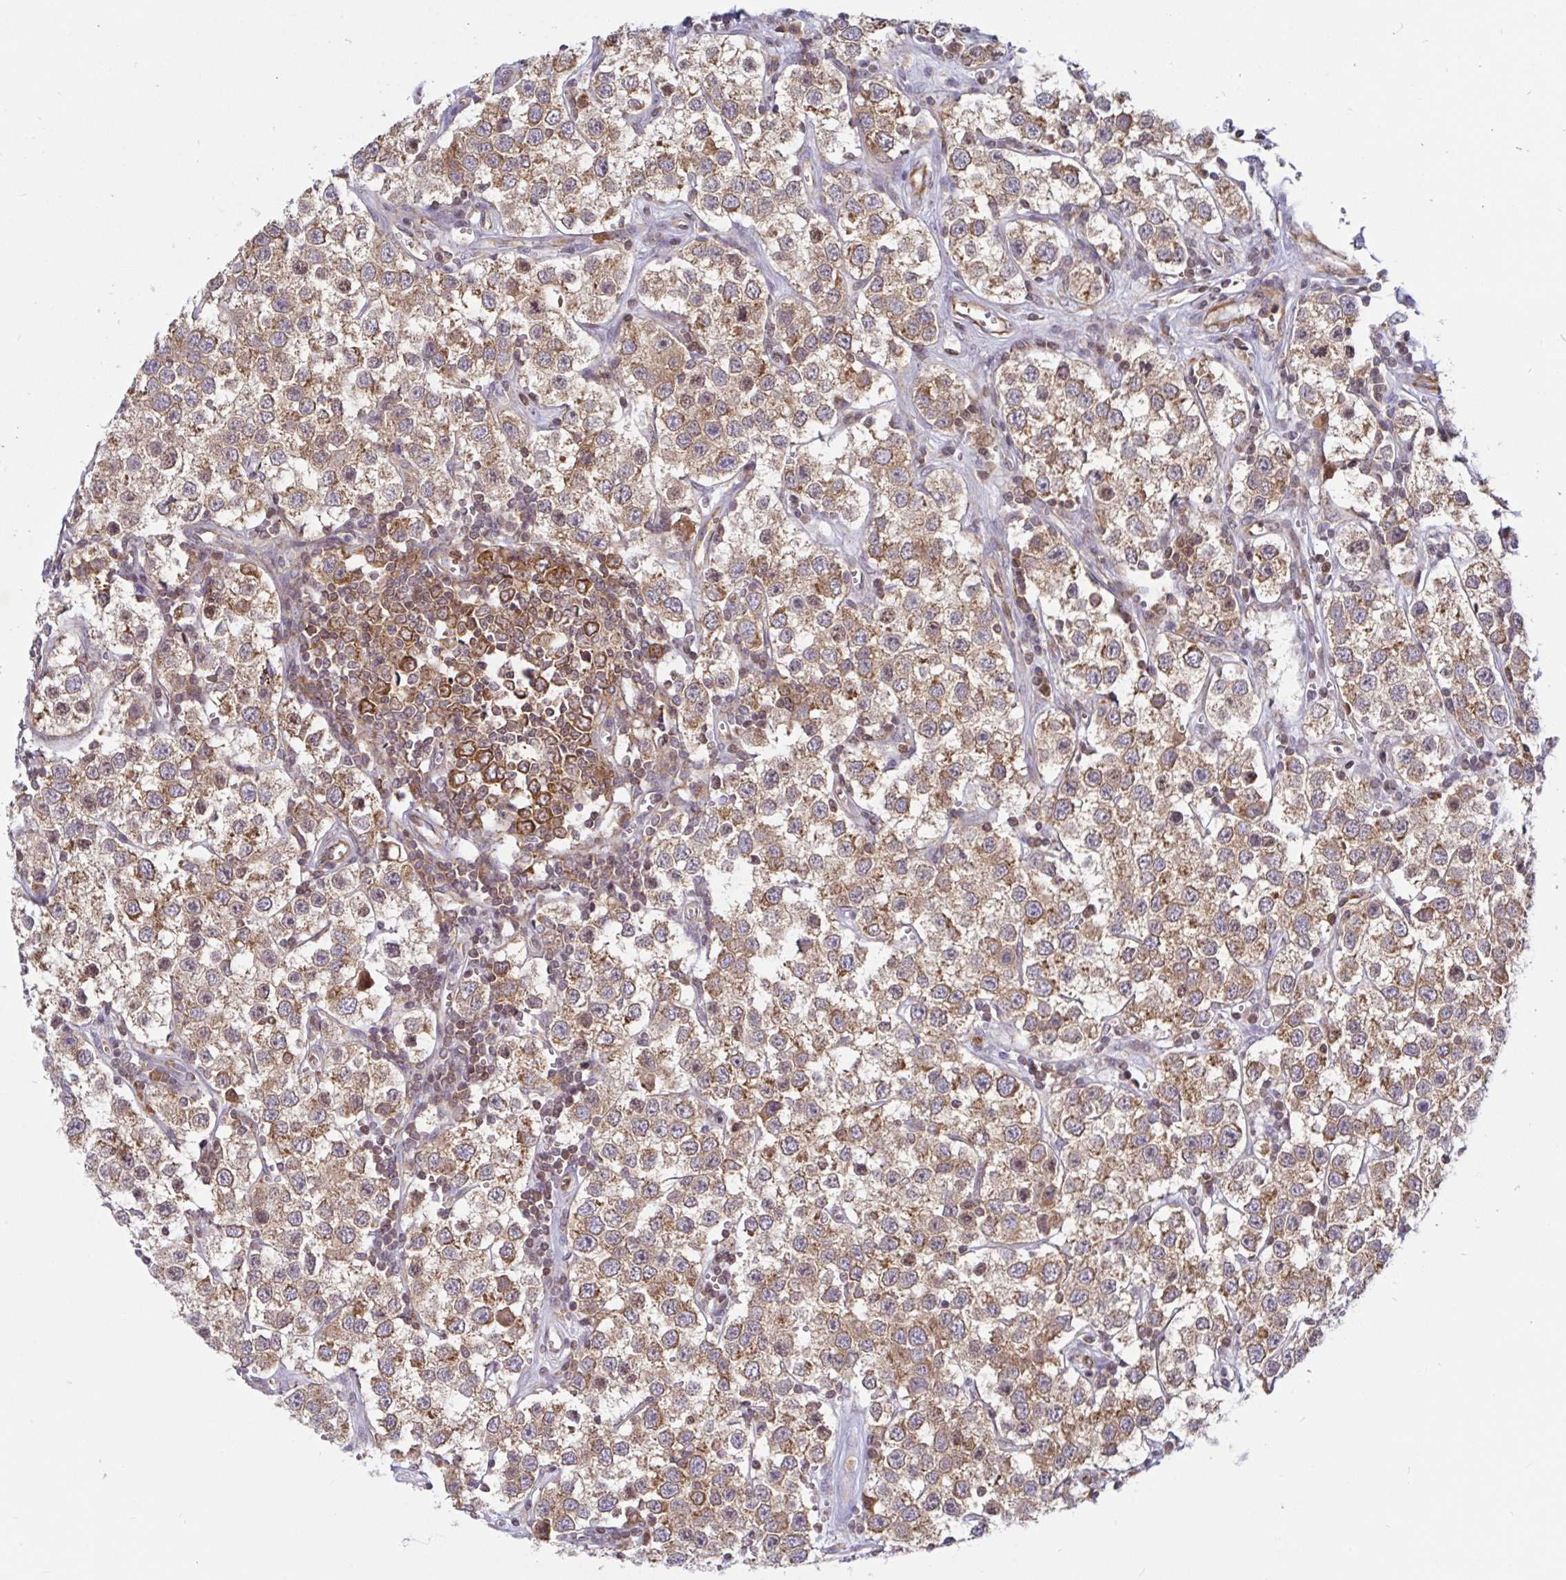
{"staining": {"intensity": "moderate", "quantity": ">75%", "location": "cytoplasmic/membranous"}, "tissue": "testis cancer", "cell_type": "Tumor cells", "image_type": "cancer", "snomed": [{"axis": "morphology", "description": "Seminoma, NOS"}, {"axis": "topography", "description": "Testis"}], "caption": "The micrograph demonstrates immunohistochemical staining of testis cancer (seminoma). There is moderate cytoplasmic/membranous positivity is seen in approximately >75% of tumor cells.", "gene": "LARP1", "patient": {"sex": "male", "age": 34}}